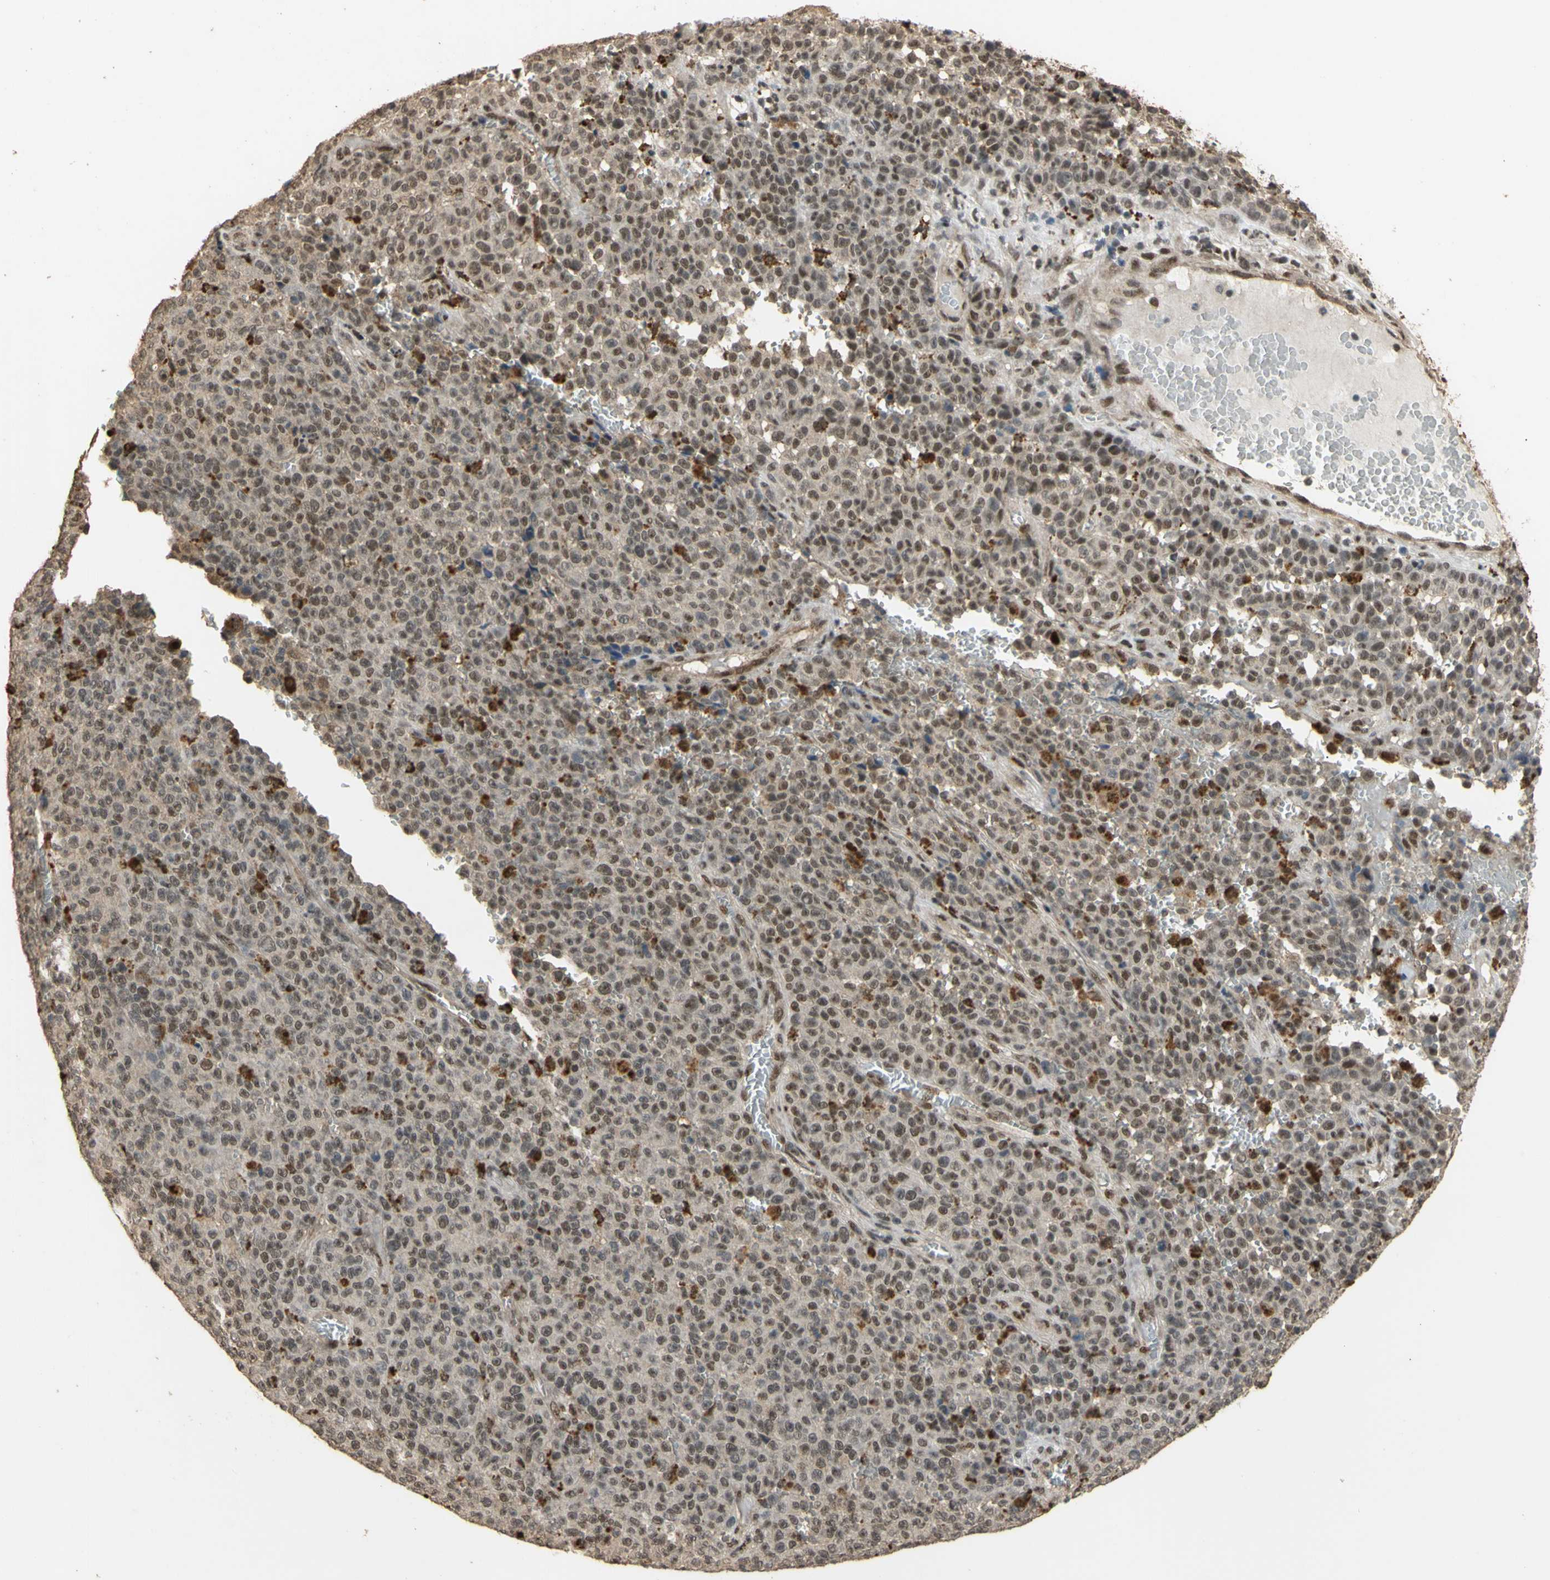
{"staining": {"intensity": "weak", "quantity": ">75%", "location": "cytoplasmic/membranous,nuclear"}, "tissue": "melanoma", "cell_type": "Tumor cells", "image_type": "cancer", "snomed": [{"axis": "morphology", "description": "Malignant melanoma, NOS"}, {"axis": "topography", "description": "Skin"}], "caption": "Tumor cells reveal low levels of weak cytoplasmic/membranous and nuclear expression in approximately >75% of cells in malignant melanoma. (DAB (3,3'-diaminobenzidine) = brown stain, brightfield microscopy at high magnification).", "gene": "GTF2E2", "patient": {"sex": "female", "age": 82}}